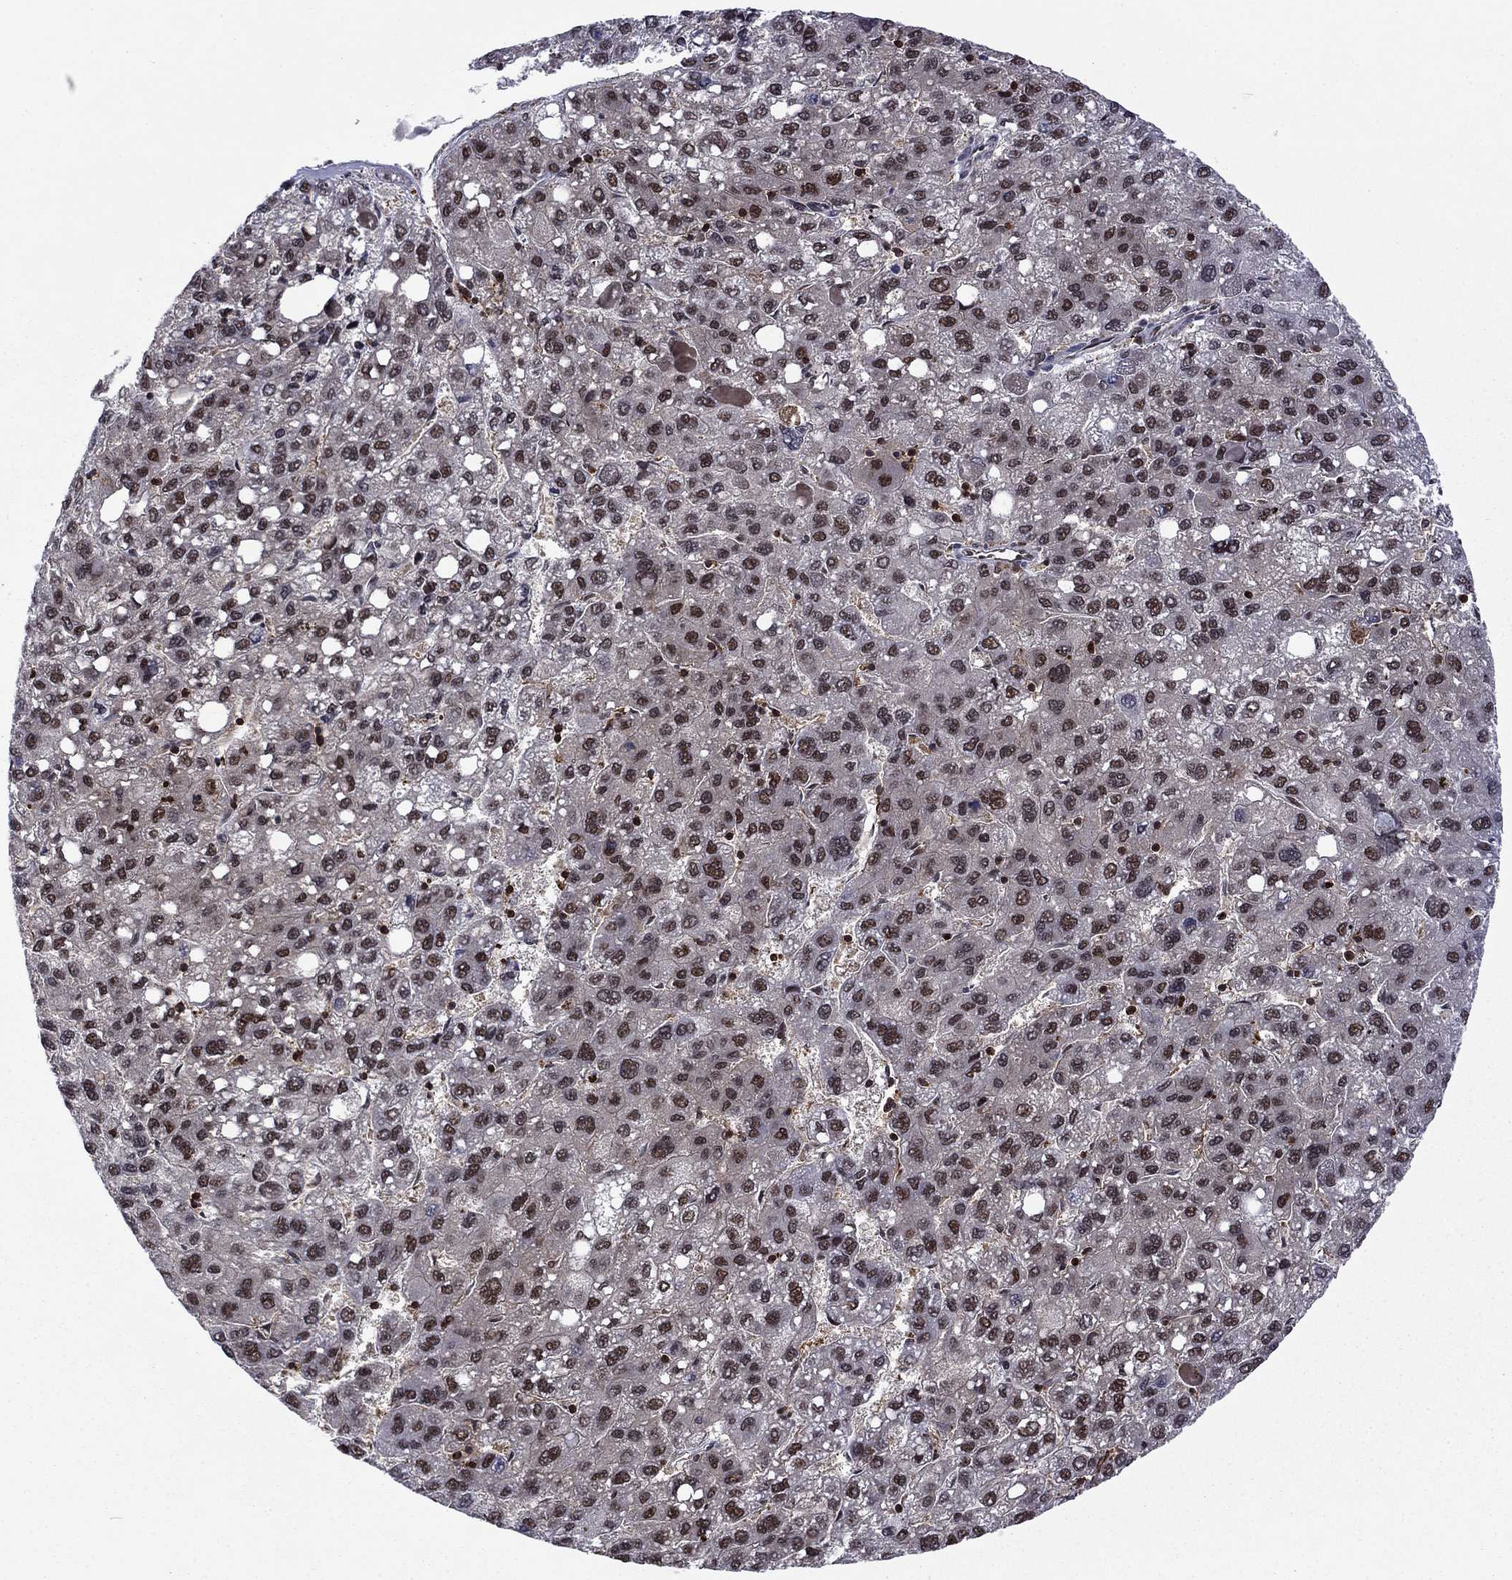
{"staining": {"intensity": "moderate", "quantity": "25%-75%", "location": "nuclear"}, "tissue": "liver cancer", "cell_type": "Tumor cells", "image_type": "cancer", "snomed": [{"axis": "morphology", "description": "Carcinoma, Hepatocellular, NOS"}, {"axis": "topography", "description": "Liver"}], "caption": "A brown stain shows moderate nuclear staining of a protein in human liver hepatocellular carcinoma tumor cells.", "gene": "PSMD2", "patient": {"sex": "female", "age": 82}}